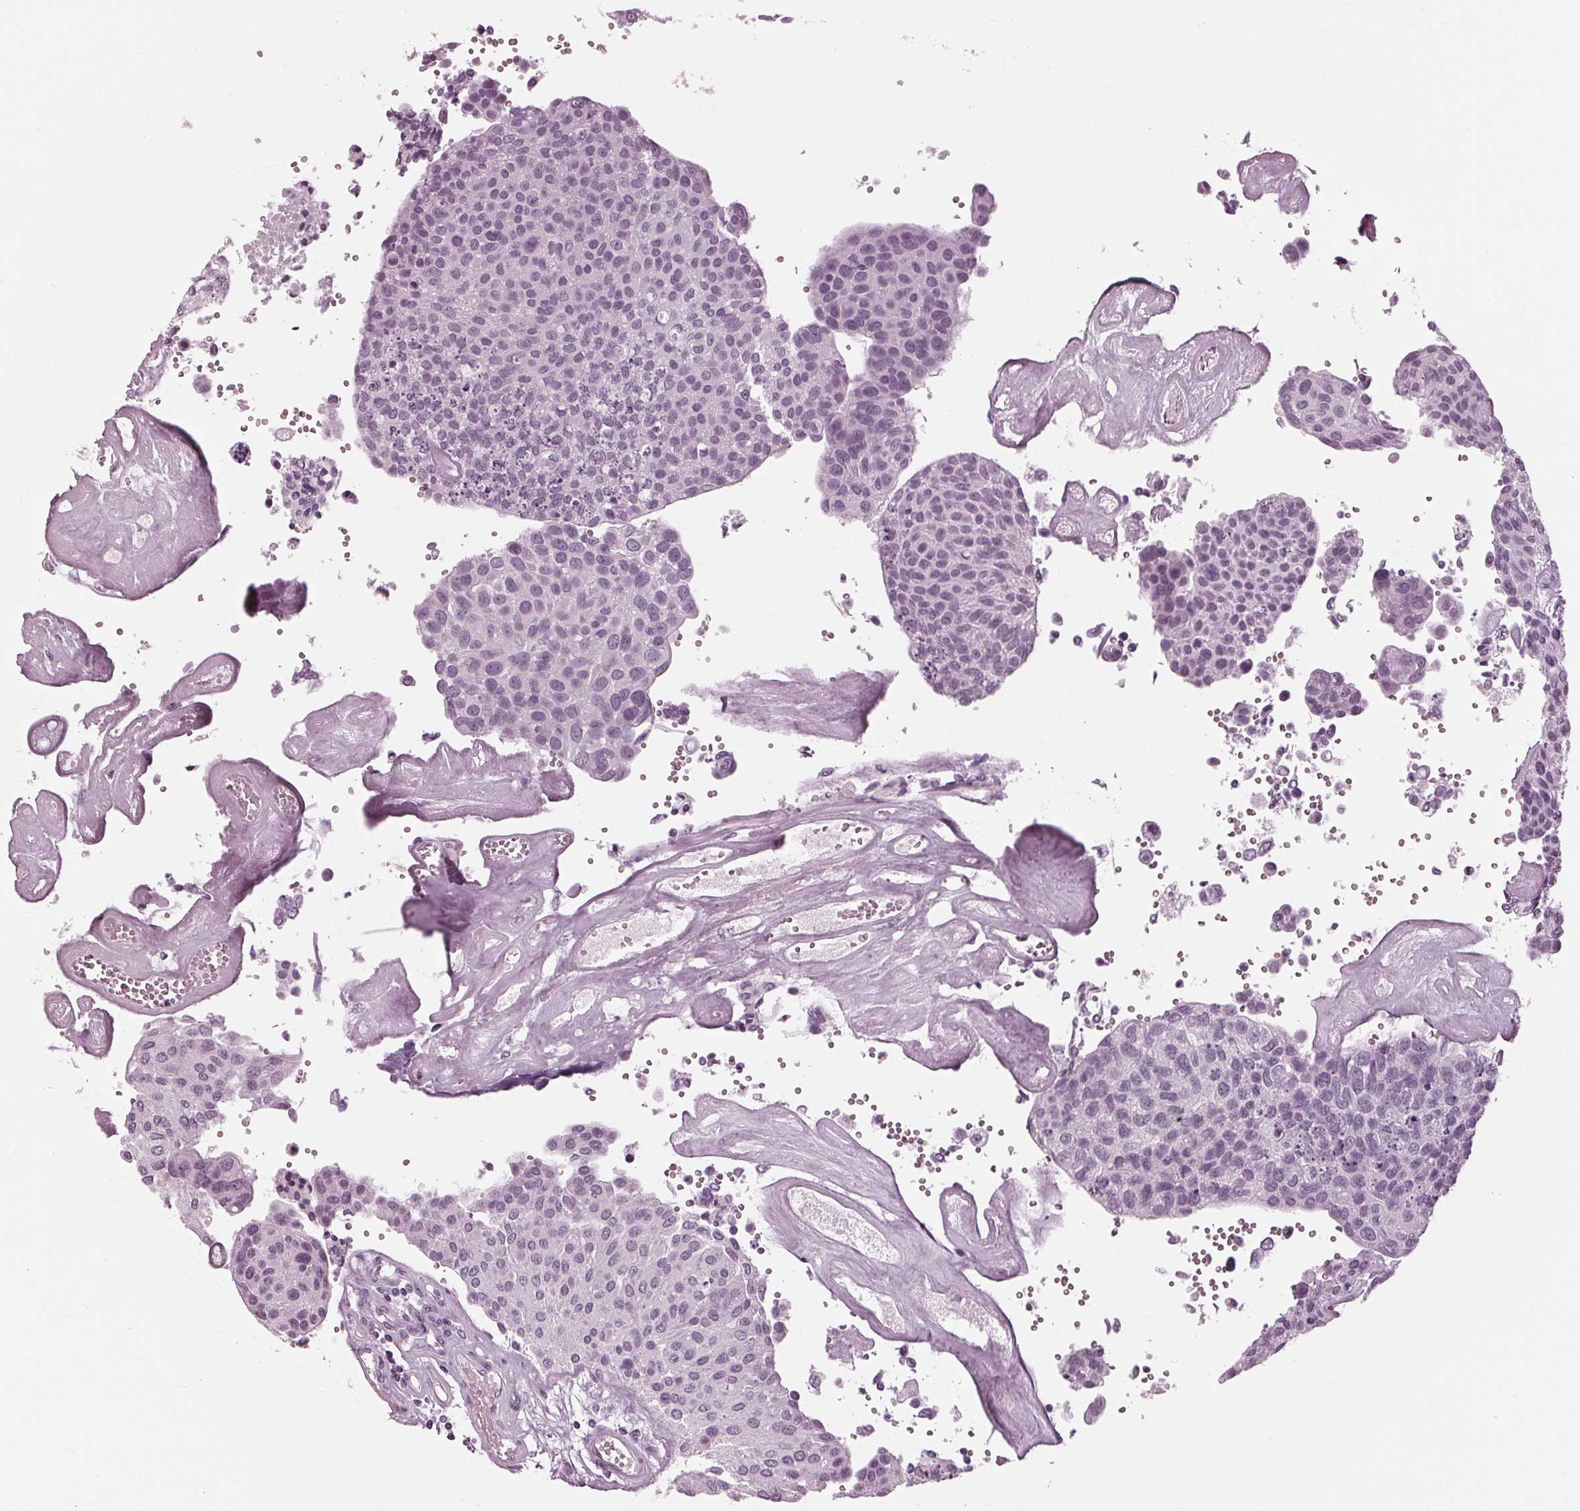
{"staining": {"intensity": "negative", "quantity": "none", "location": "none"}, "tissue": "urothelial cancer", "cell_type": "Tumor cells", "image_type": "cancer", "snomed": [{"axis": "morphology", "description": "Urothelial carcinoma, NOS"}, {"axis": "topography", "description": "Urinary bladder"}], "caption": "An immunohistochemistry (IHC) photomicrograph of urothelial cancer is shown. There is no staining in tumor cells of urothelial cancer.", "gene": "KRT28", "patient": {"sex": "male", "age": 55}}